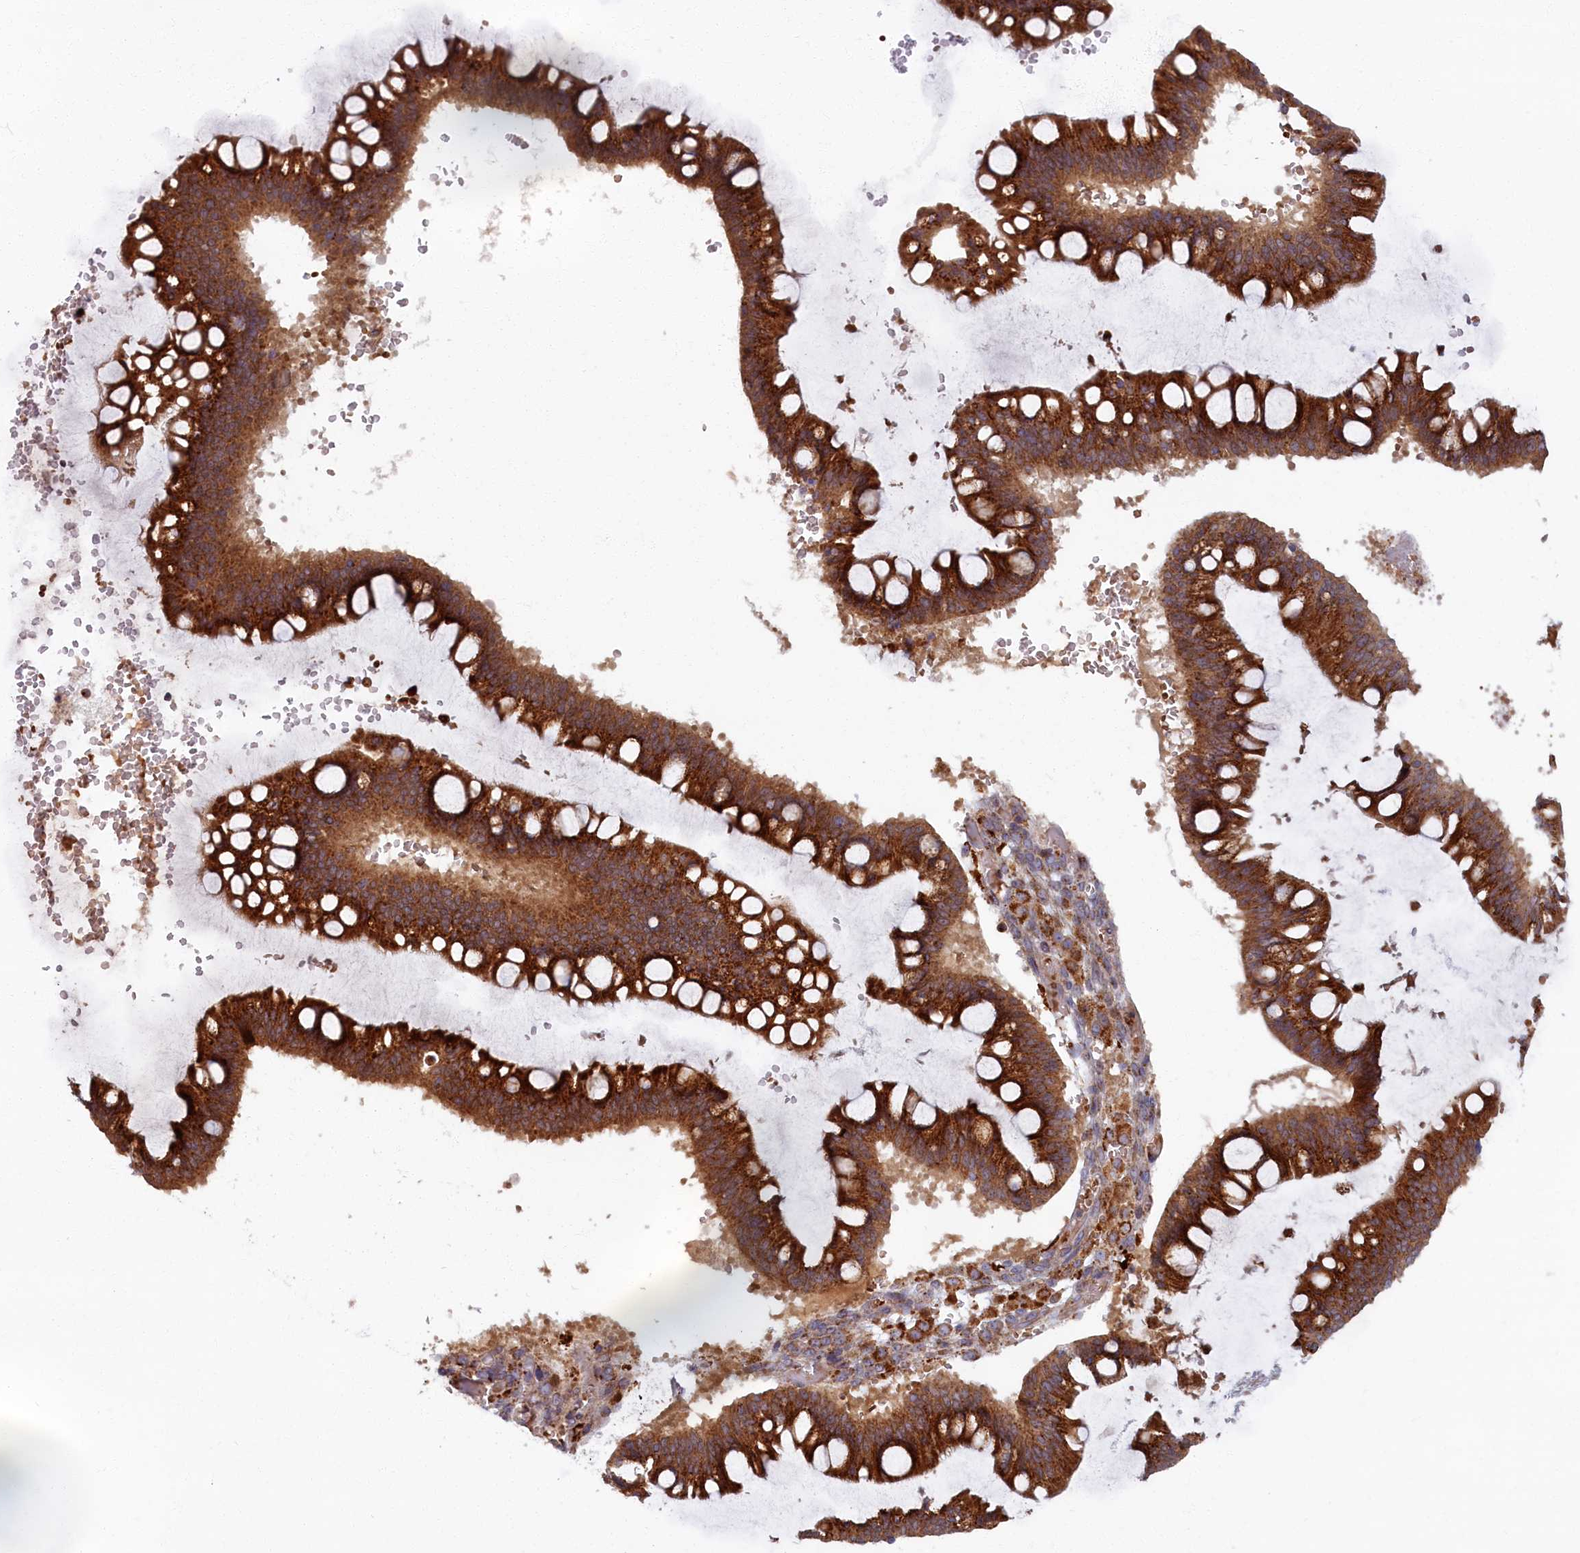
{"staining": {"intensity": "strong", "quantity": ">75%", "location": "cytoplasmic/membranous"}, "tissue": "ovarian cancer", "cell_type": "Tumor cells", "image_type": "cancer", "snomed": [{"axis": "morphology", "description": "Cystadenocarcinoma, mucinous, NOS"}, {"axis": "topography", "description": "Ovary"}], "caption": "IHC of ovarian cancer (mucinous cystadenocarcinoma) reveals high levels of strong cytoplasmic/membranous positivity in about >75% of tumor cells. (Stains: DAB in brown, nuclei in blue, Microscopy: brightfield microscopy at high magnification).", "gene": "BLVRB", "patient": {"sex": "female", "age": 73}}